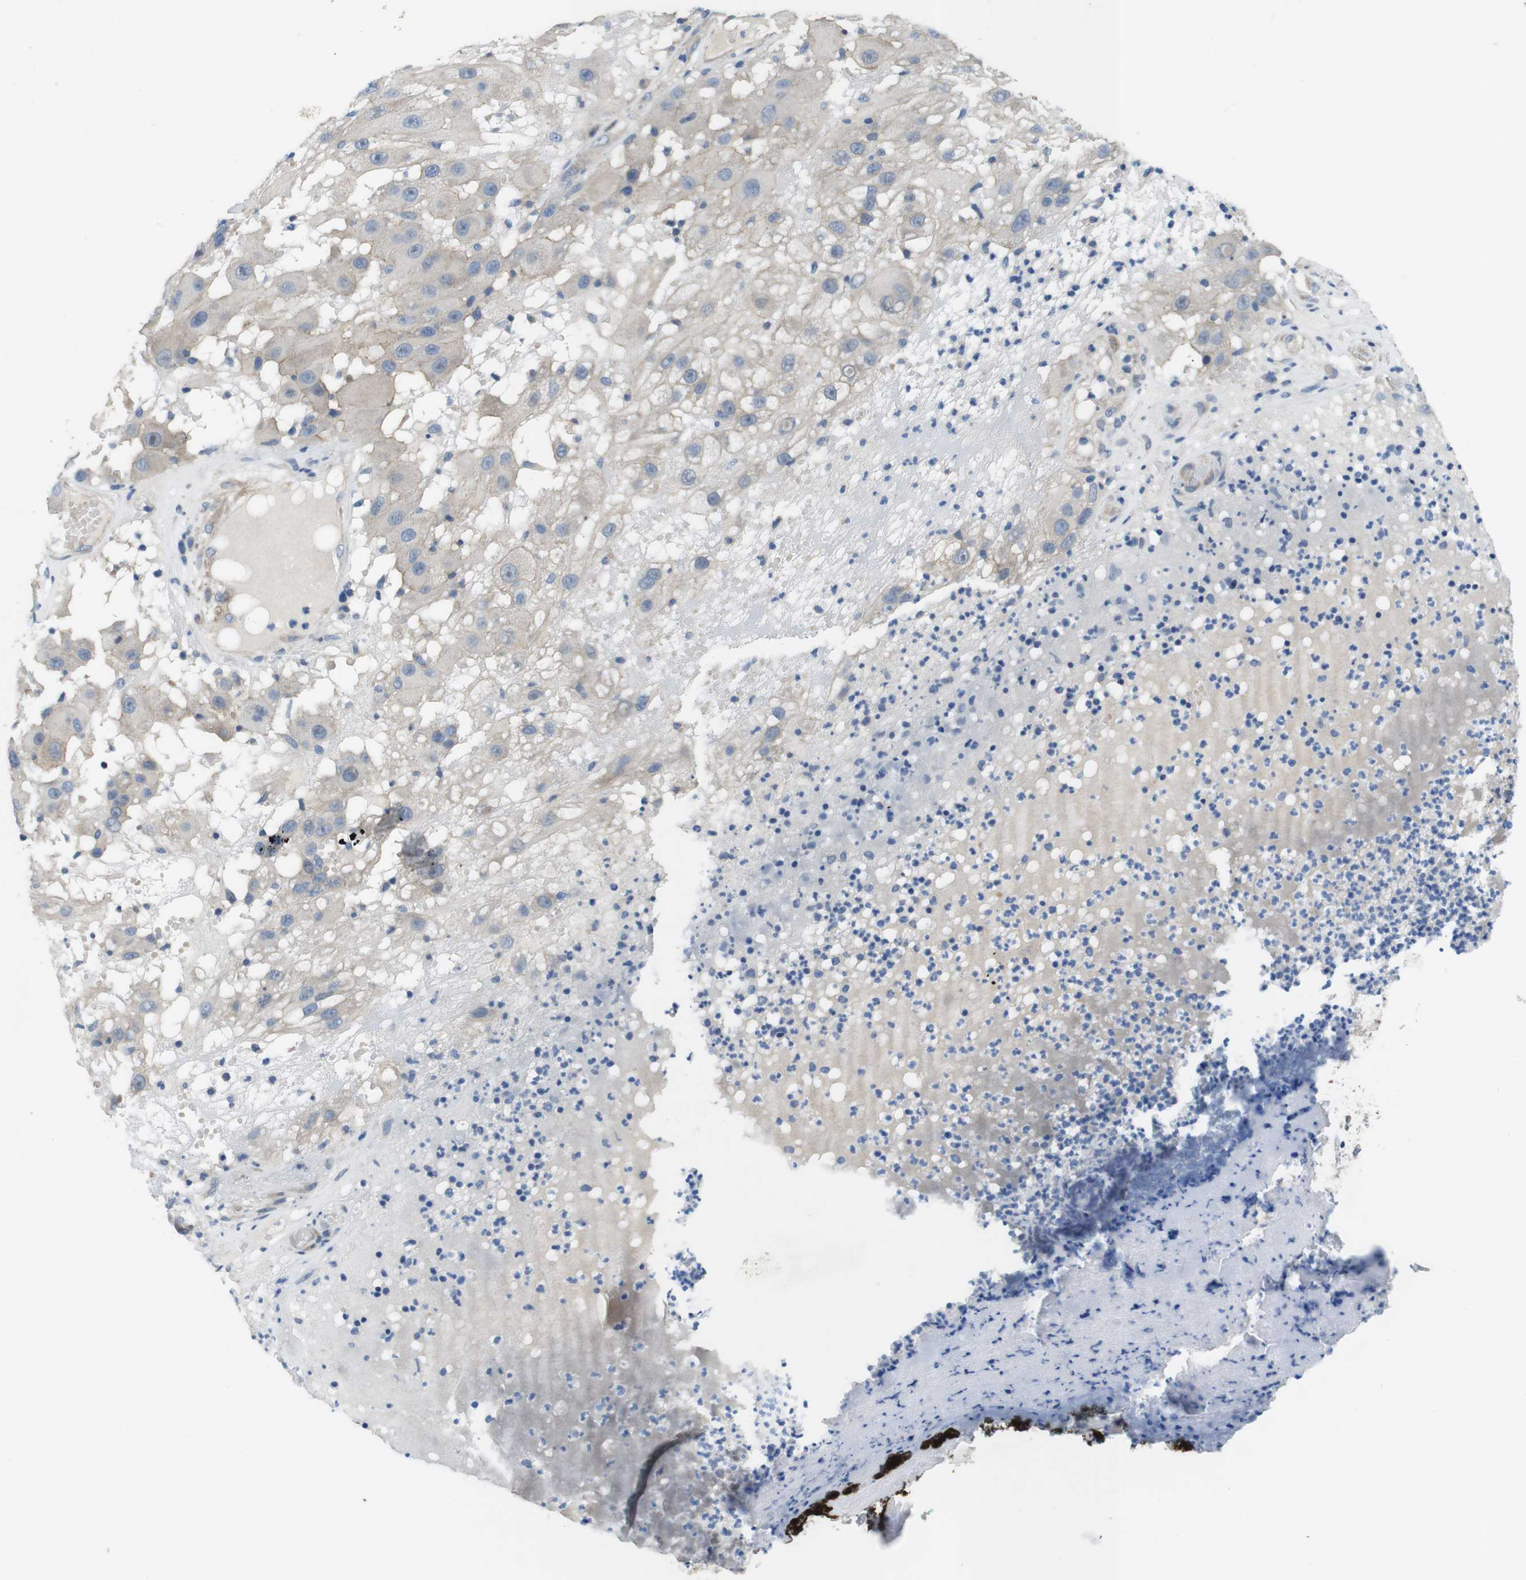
{"staining": {"intensity": "negative", "quantity": "none", "location": "none"}, "tissue": "melanoma", "cell_type": "Tumor cells", "image_type": "cancer", "snomed": [{"axis": "morphology", "description": "Malignant melanoma, NOS"}, {"axis": "topography", "description": "Skin"}], "caption": "This is an immunohistochemistry (IHC) image of human malignant melanoma. There is no positivity in tumor cells.", "gene": "DCLK1", "patient": {"sex": "female", "age": 81}}